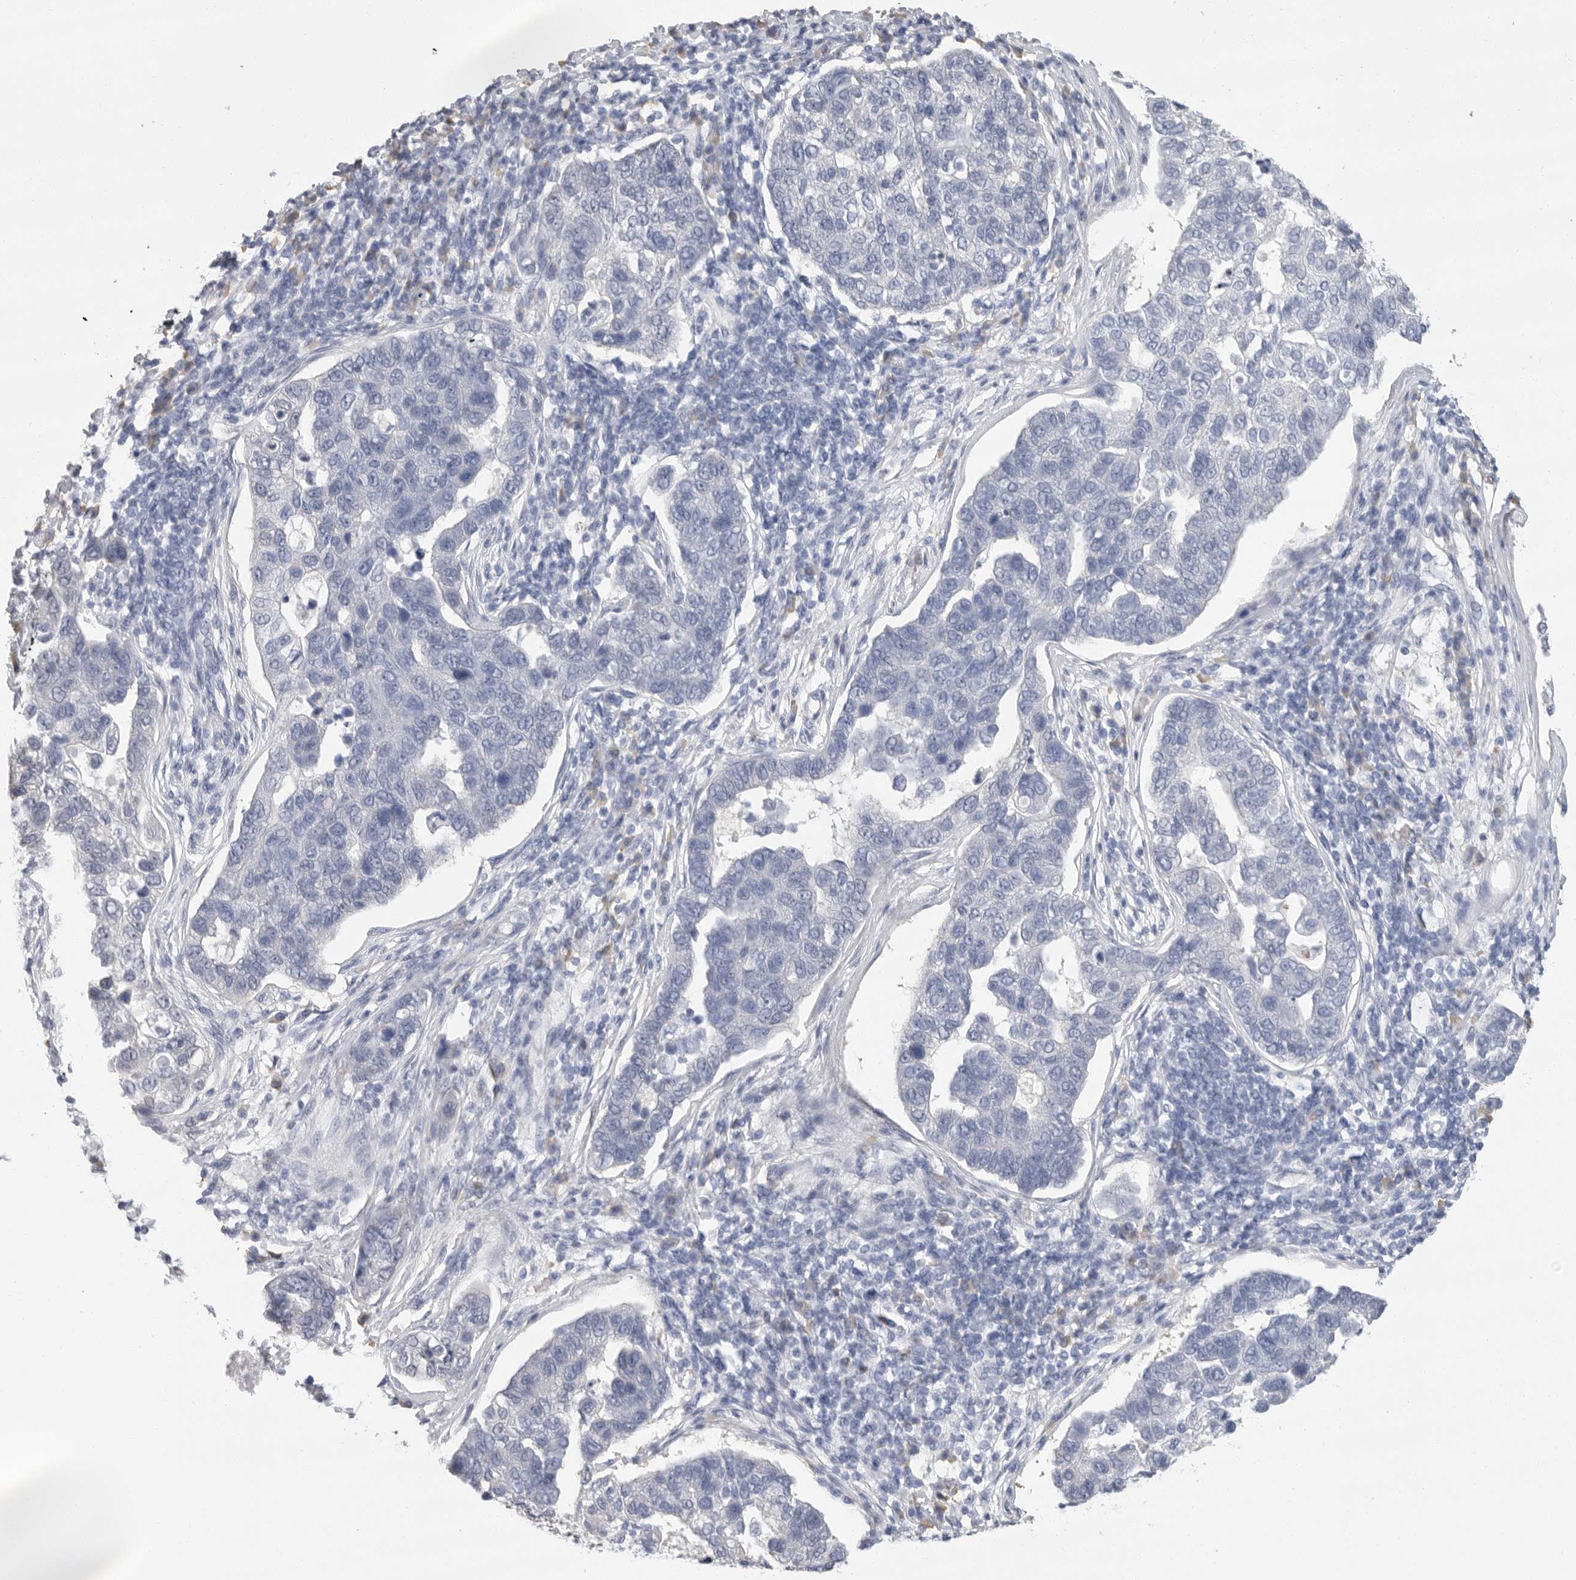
{"staining": {"intensity": "negative", "quantity": "none", "location": "none"}, "tissue": "pancreatic cancer", "cell_type": "Tumor cells", "image_type": "cancer", "snomed": [{"axis": "morphology", "description": "Adenocarcinoma, NOS"}, {"axis": "topography", "description": "Pancreas"}], "caption": "Tumor cells show no significant protein positivity in pancreatic cancer.", "gene": "ARHGEF10", "patient": {"sex": "female", "age": 61}}